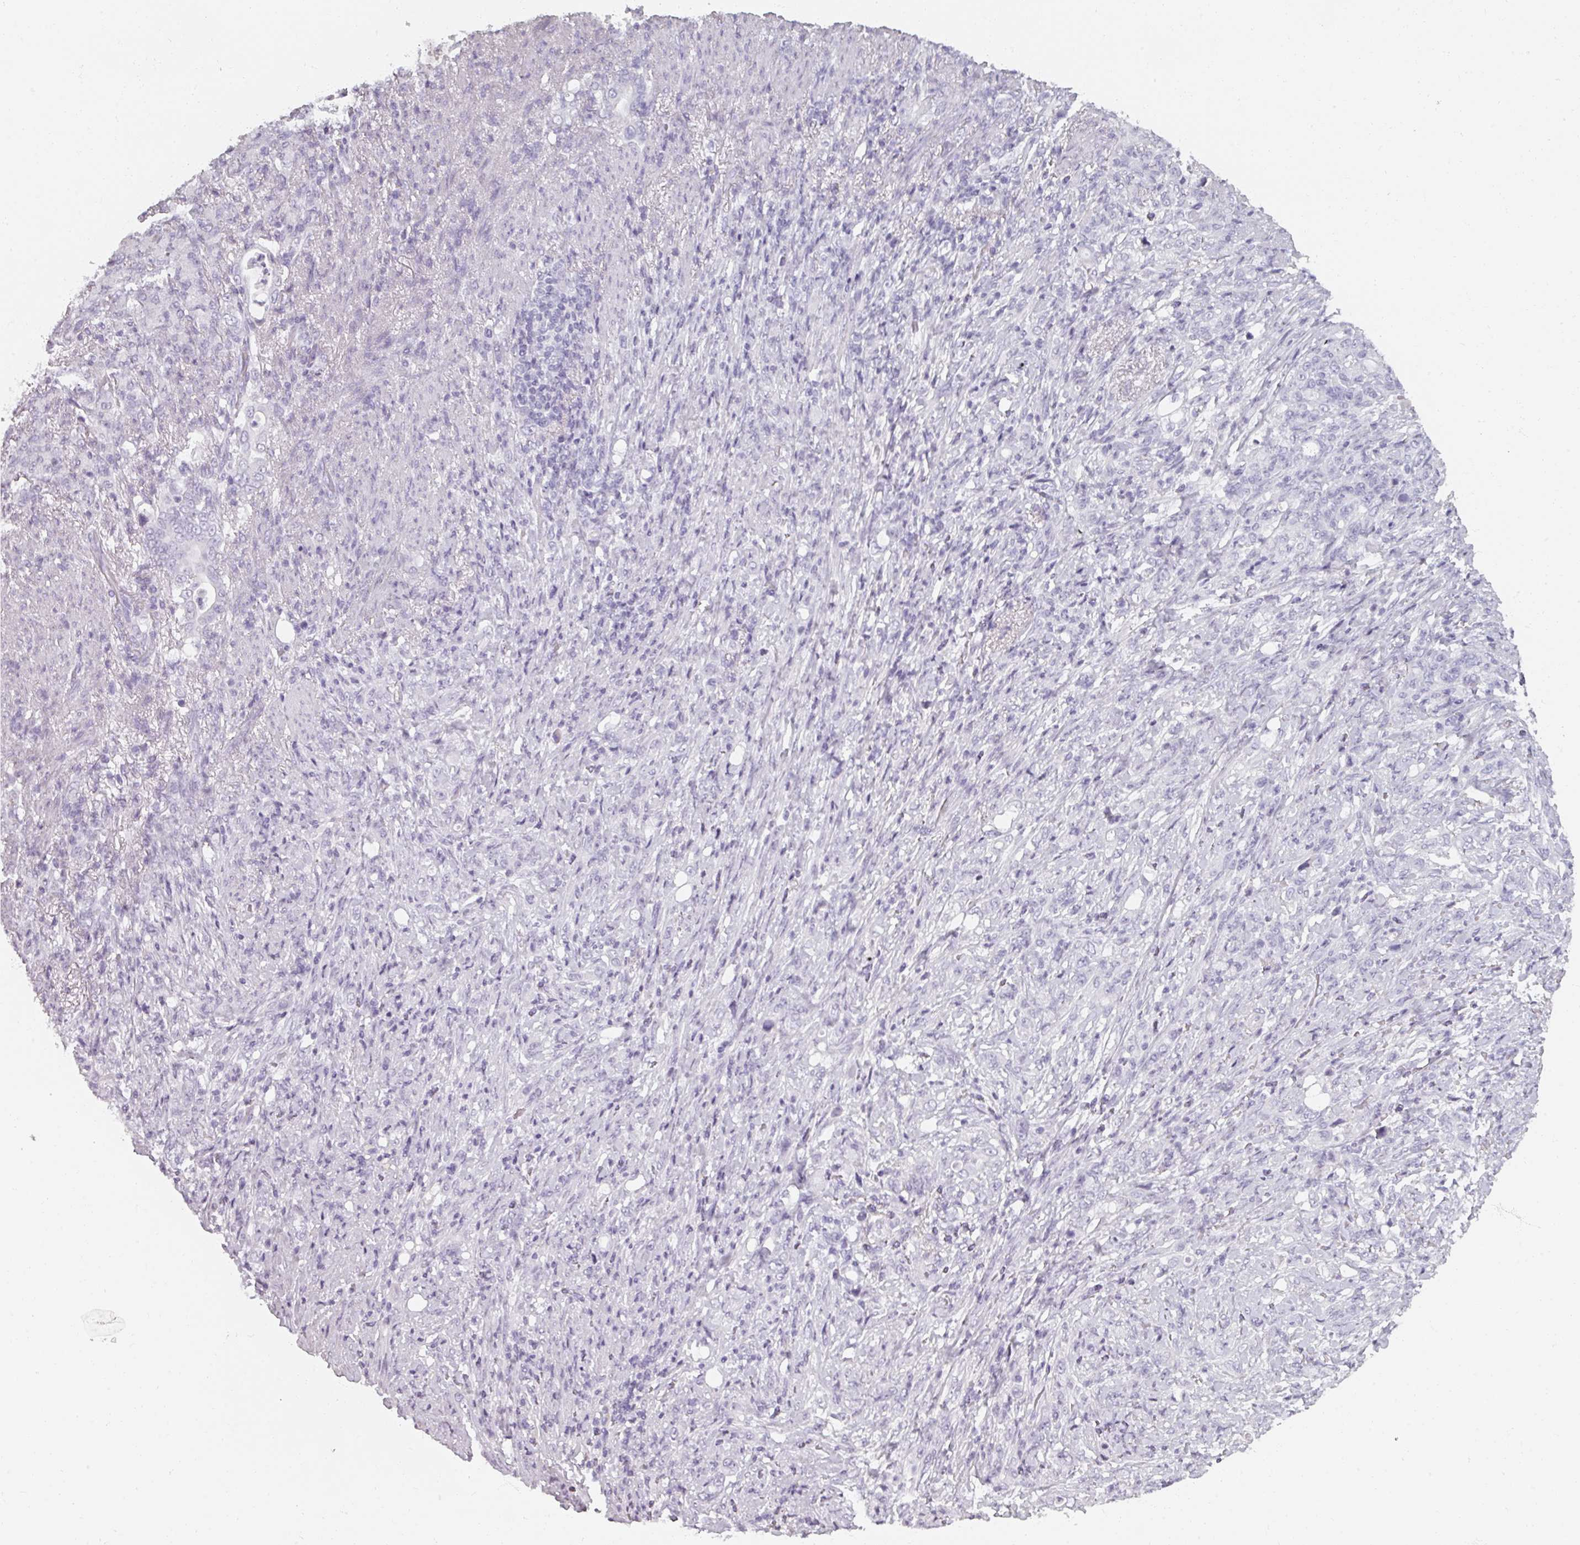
{"staining": {"intensity": "negative", "quantity": "none", "location": "none"}, "tissue": "stomach cancer", "cell_type": "Tumor cells", "image_type": "cancer", "snomed": [{"axis": "morphology", "description": "Normal tissue, NOS"}, {"axis": "morphology", "description": "Adenocarcinoma, NOS"}, {"axis": "topography", "description": "Stomach"}], "caption": "The immunohistochemistry micrograph has no significant positivity in tumor cells of stomach adenocarcinoma tissue. (DAB immunohistochemistry (IHC), high magnification).", "gene": "REG3G", "patient": {"sex": "female", "age": 79}}